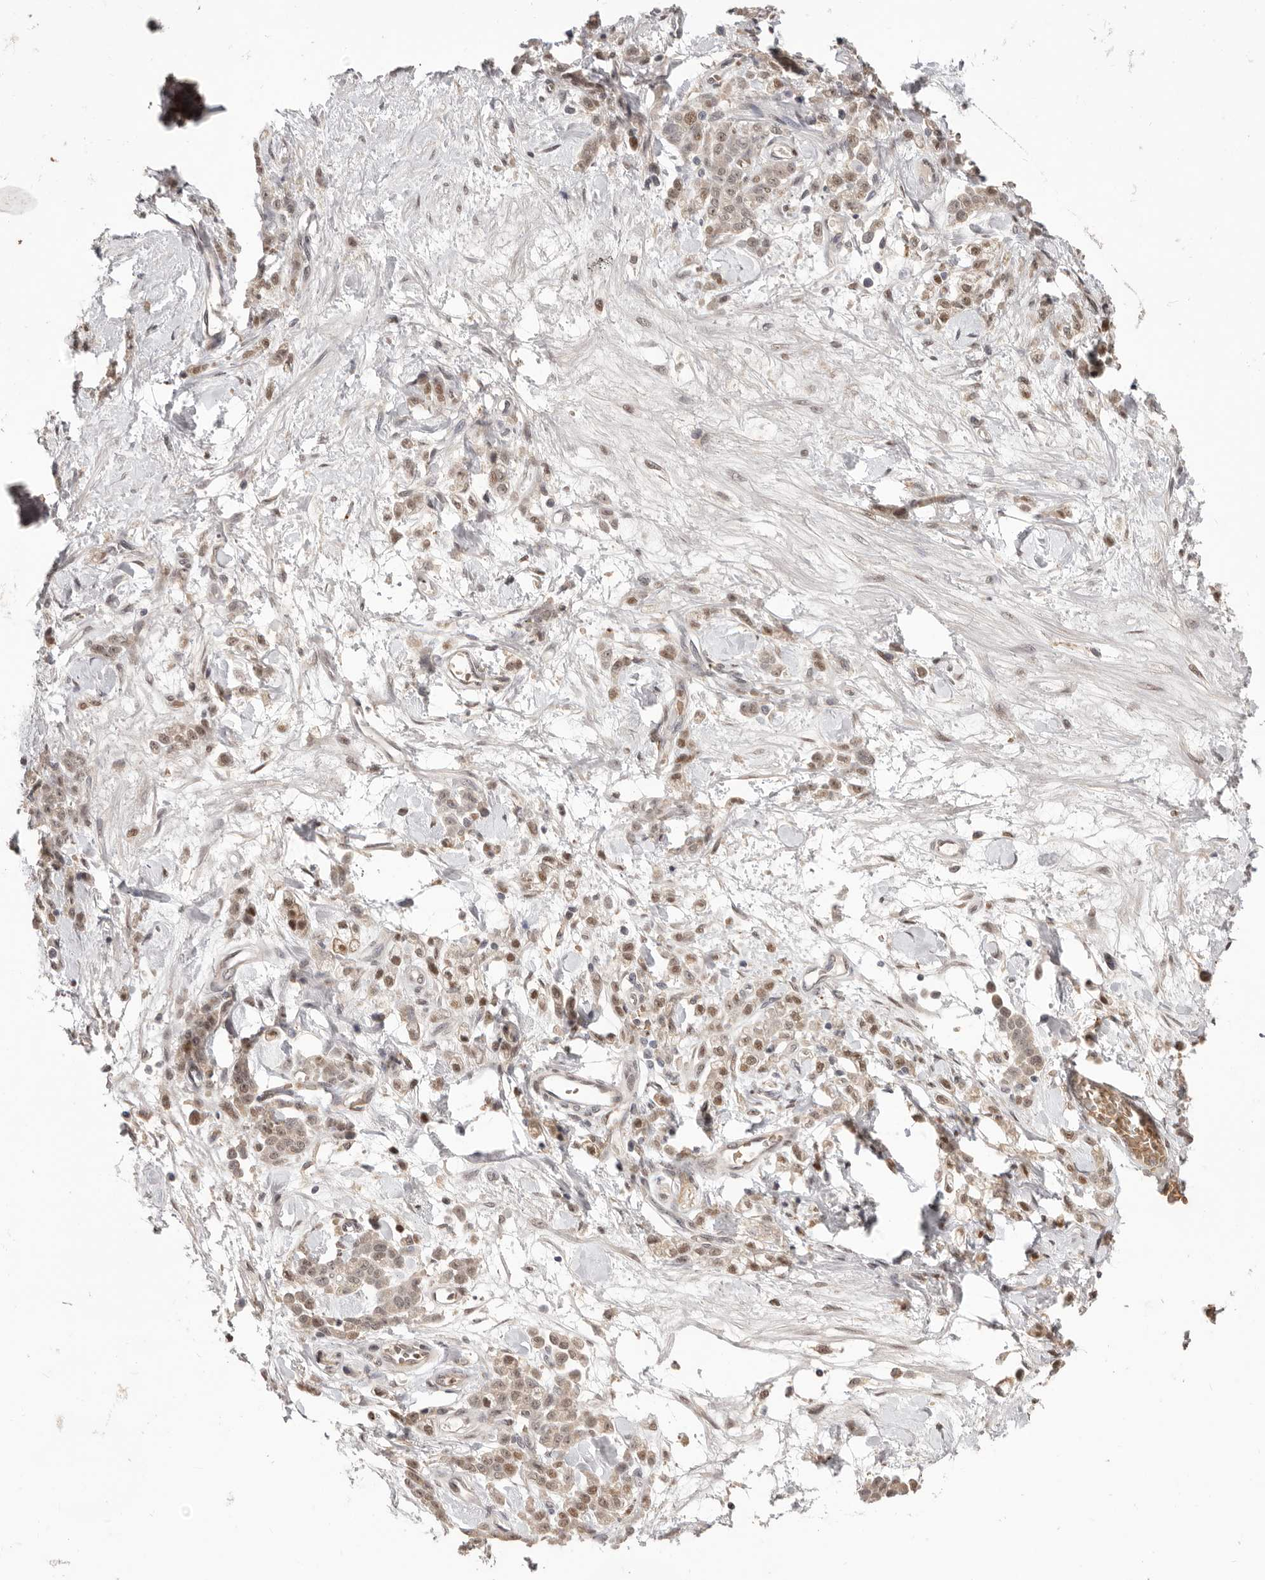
{"staining": {"intensity": "weak", "quantity": ">75%", "location": "cytoplasmic/membranous,nuclear"}, "tissue": "stomach cancer", "cell_type": "Tumor cells", "image_type": "cancer", "snomed": [{"axis": "morphology", "description": "Normal tissue, NOS"}, {"axis": "morphology", "description": "Adenocarcinoma, NOS"}, {"axis": "topography", "description": "Stomach"}], "caption": "Weak cytoplasmic/membranous and nuclear expression for a protein is appreciated in approximately >75% of tumor cells of stomach adenocarcinoma using immunohistochemistry.", "gene": "NCOA3", "patient": {"sex": "male", "age": 82}}